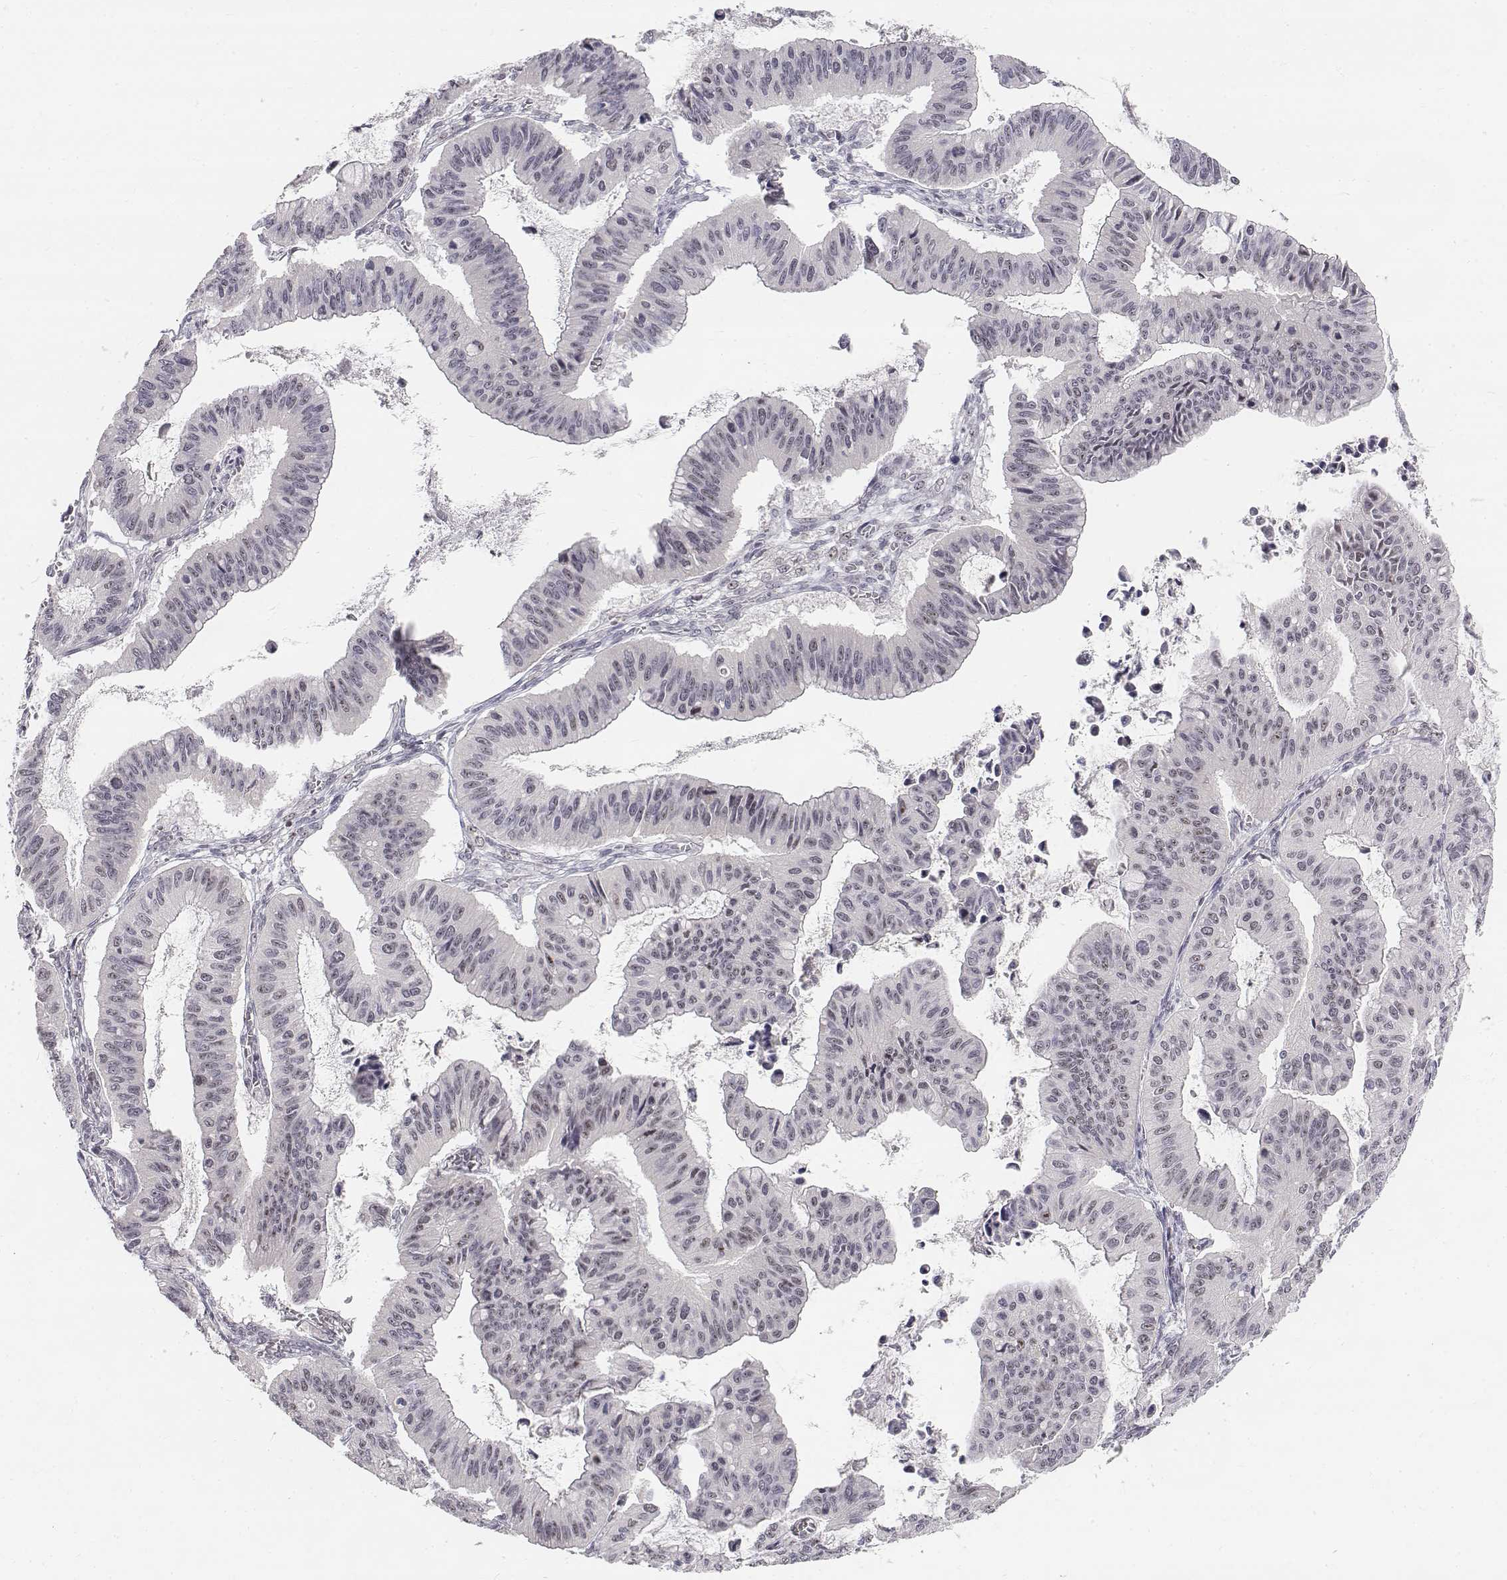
{"staining": {"intensity": "negative", "quantity": "none", "location": "none"}, "tissue": "ovarian cancer", "cell_type": "Tumor cells", "image_type": "cancer", "snomed": [{"axis": "morphology", "description": "Cystadenocarcinoma, mucinous, NOS"}, {"axis": "topography", "description": "Ovary"}], "caption": "This is a micrograph of IHC staining of ovarian cancer, which shows no positivity in tumor cells. (IHC, brightfield microscopy, high magnification).", "gene": "PHF6", "patient": {"sex": "female", "age": 72}}